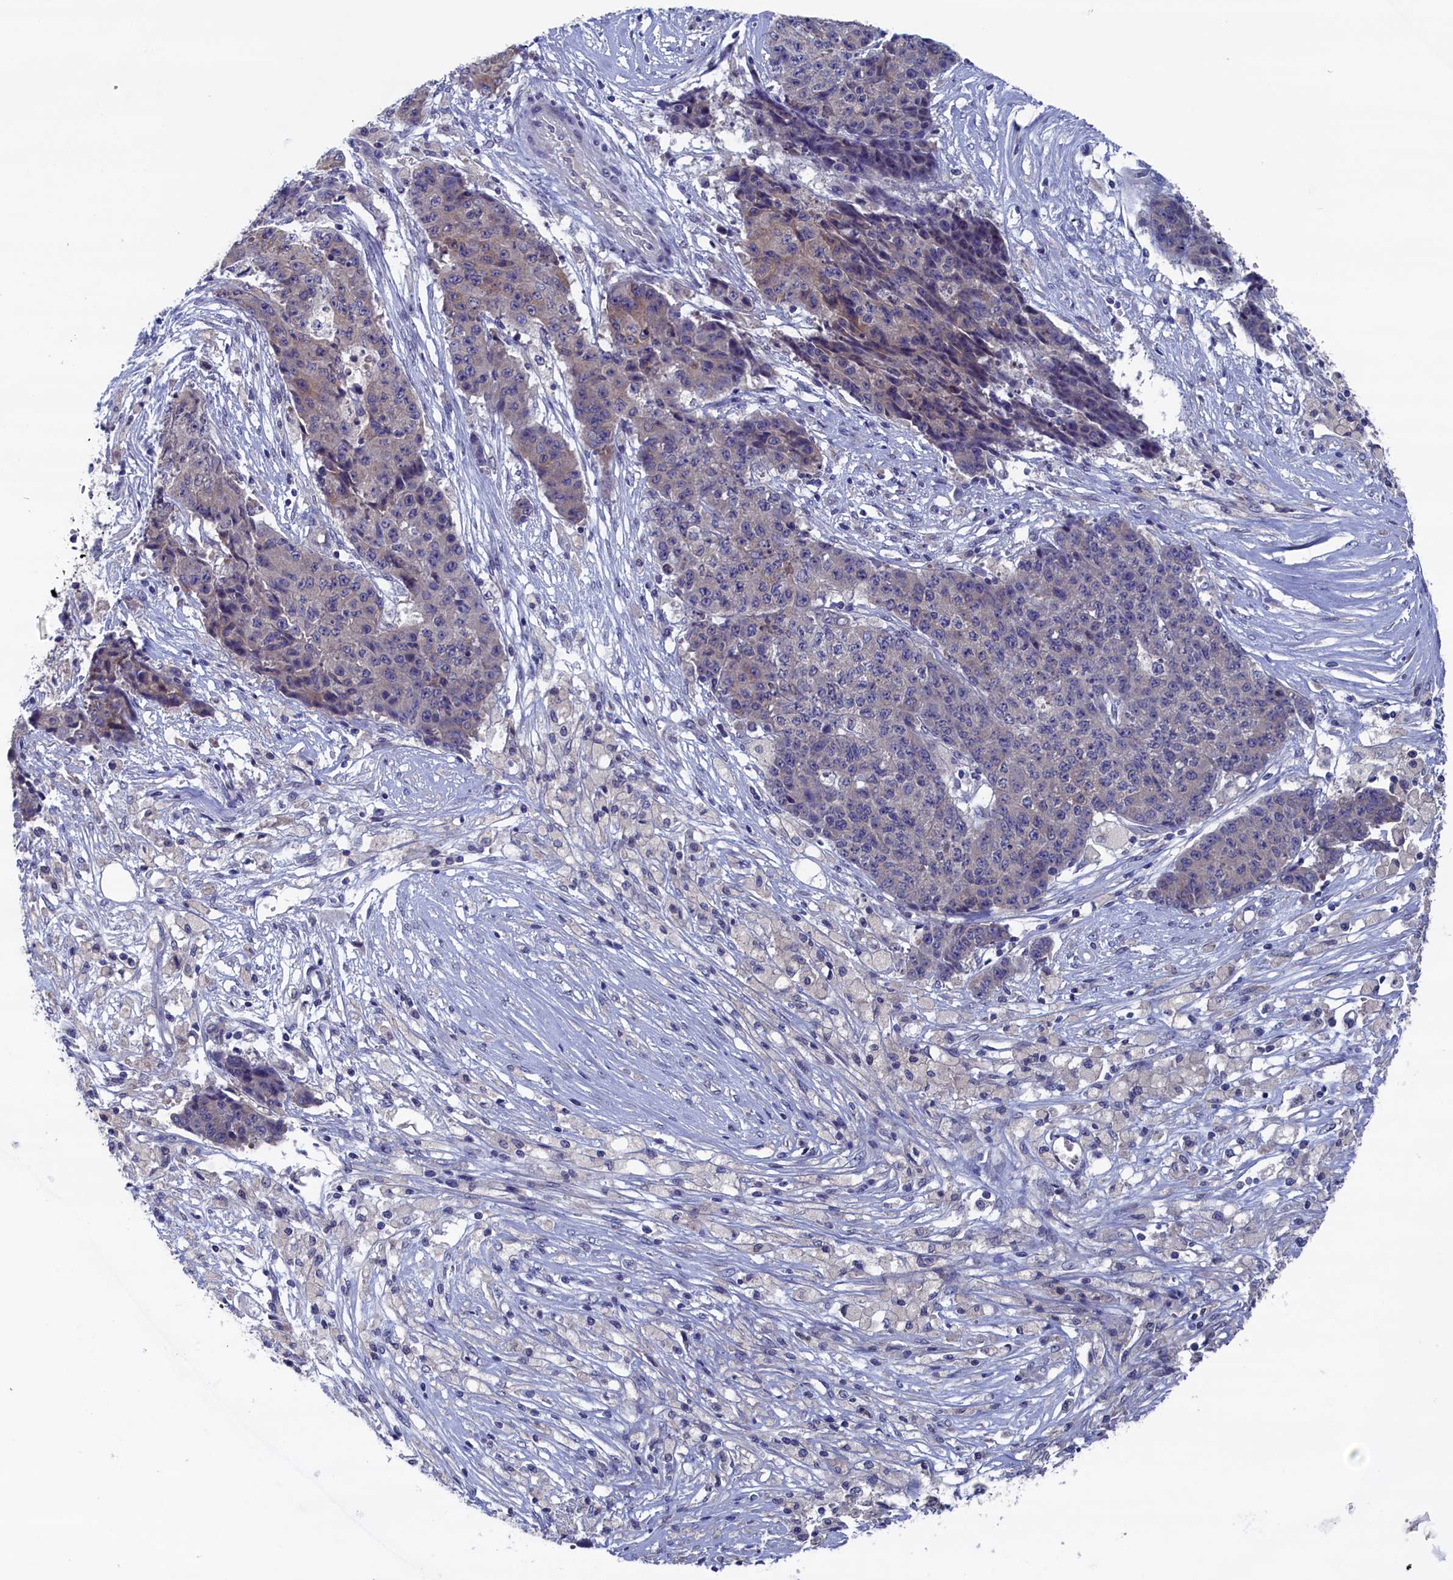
{"staining": {"intensity": "weak", "quantity": "<25%", "location": "cytoplasmic/membranous"}, "tissue": "ovarian cancer", "cell_type": "Tumor cells", "image_type": "cancer", "snomed": [{"axis": "morphology", "description": "Carcinoma, endometroid"}, {"axis": "topography", "description": "Ovary"}], "caption": "The immunohistochemistry (IHC) histopathology image has no significant staining in tumor cells of ovarian endometroid carcinoma tissue.", "gene": "SPATA13", "patient": {"sex": "female", "age": 42}}